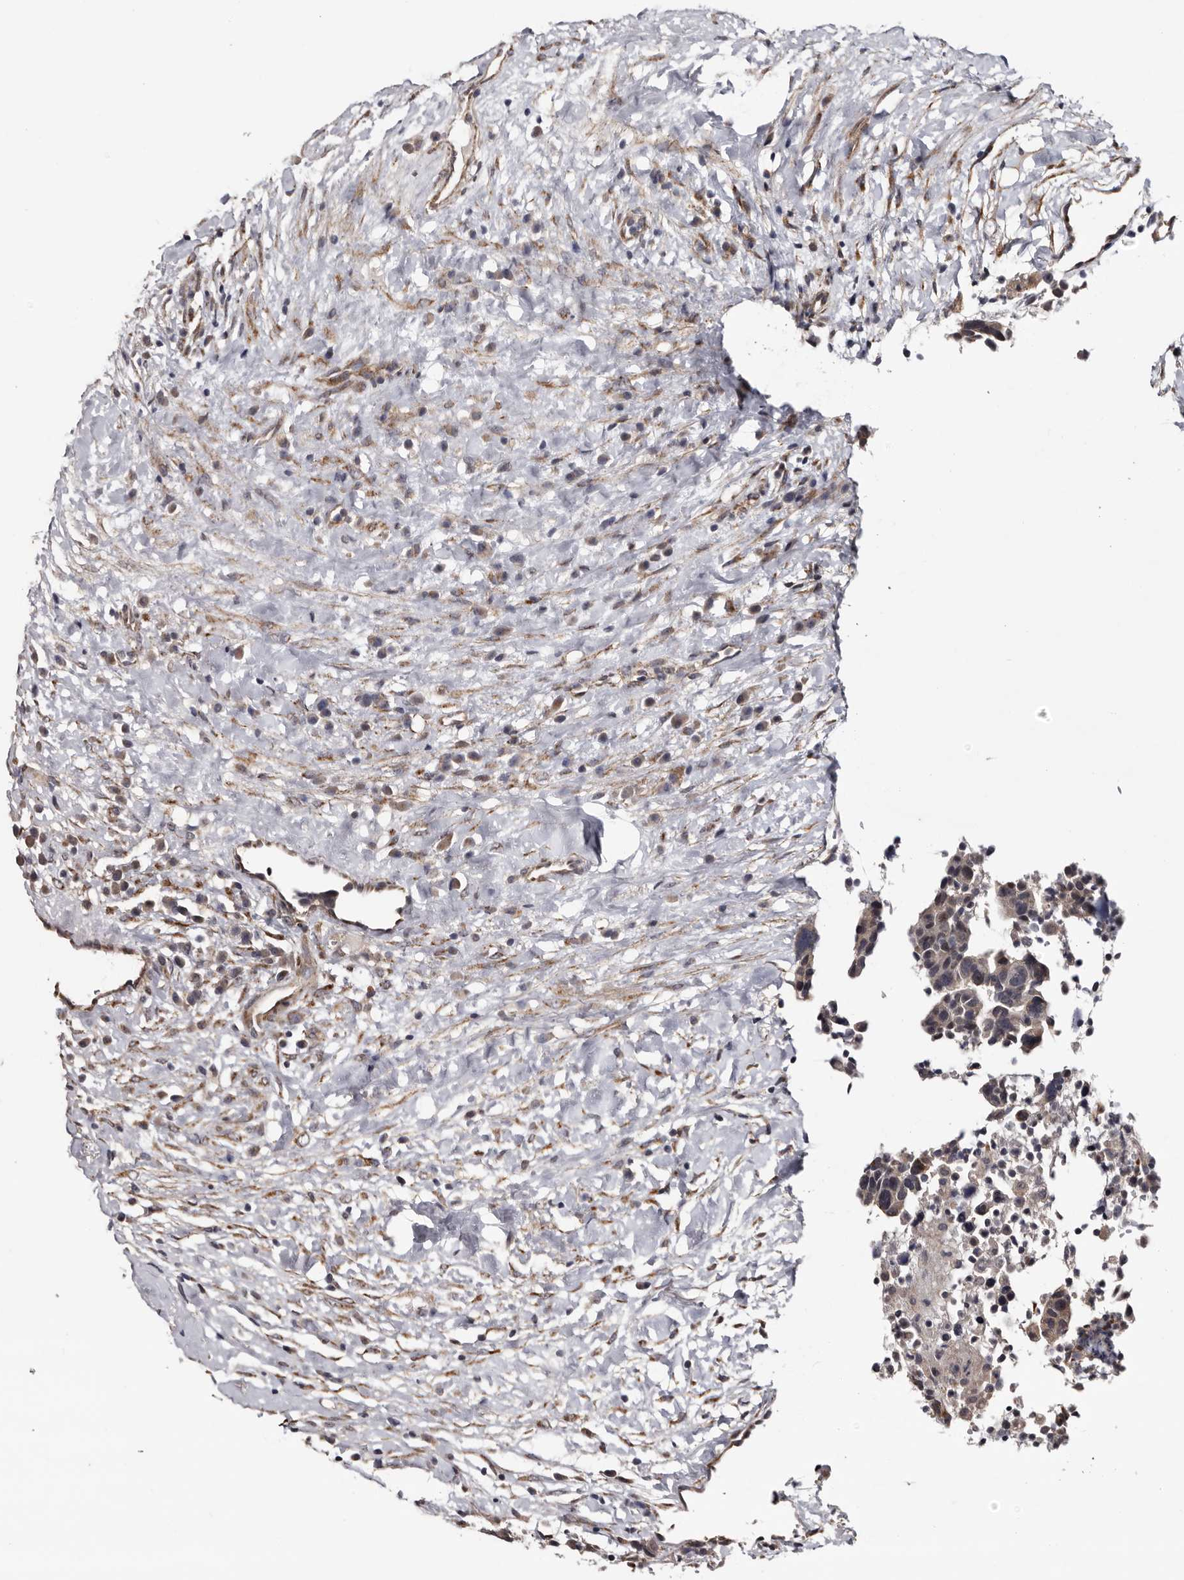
{"staining": {"intensity": "weak", "quantity": "<25%", "location": "cytoplasmic/membranous"}, "tissue": "breast cancer", "cell_type": "Tumor cells", "image_type": "cancer", "snomed": [{"axis": "morphology", "description": "Duct carcinoma"}, {"axis": "topography", "description": "Breast"}], "caption": "Breast cancer stained for a protein using IHC exhibits no positivity tumor cells.", "gene": "ARMCX2", "patient": {"sex": "female", "age": 37}}